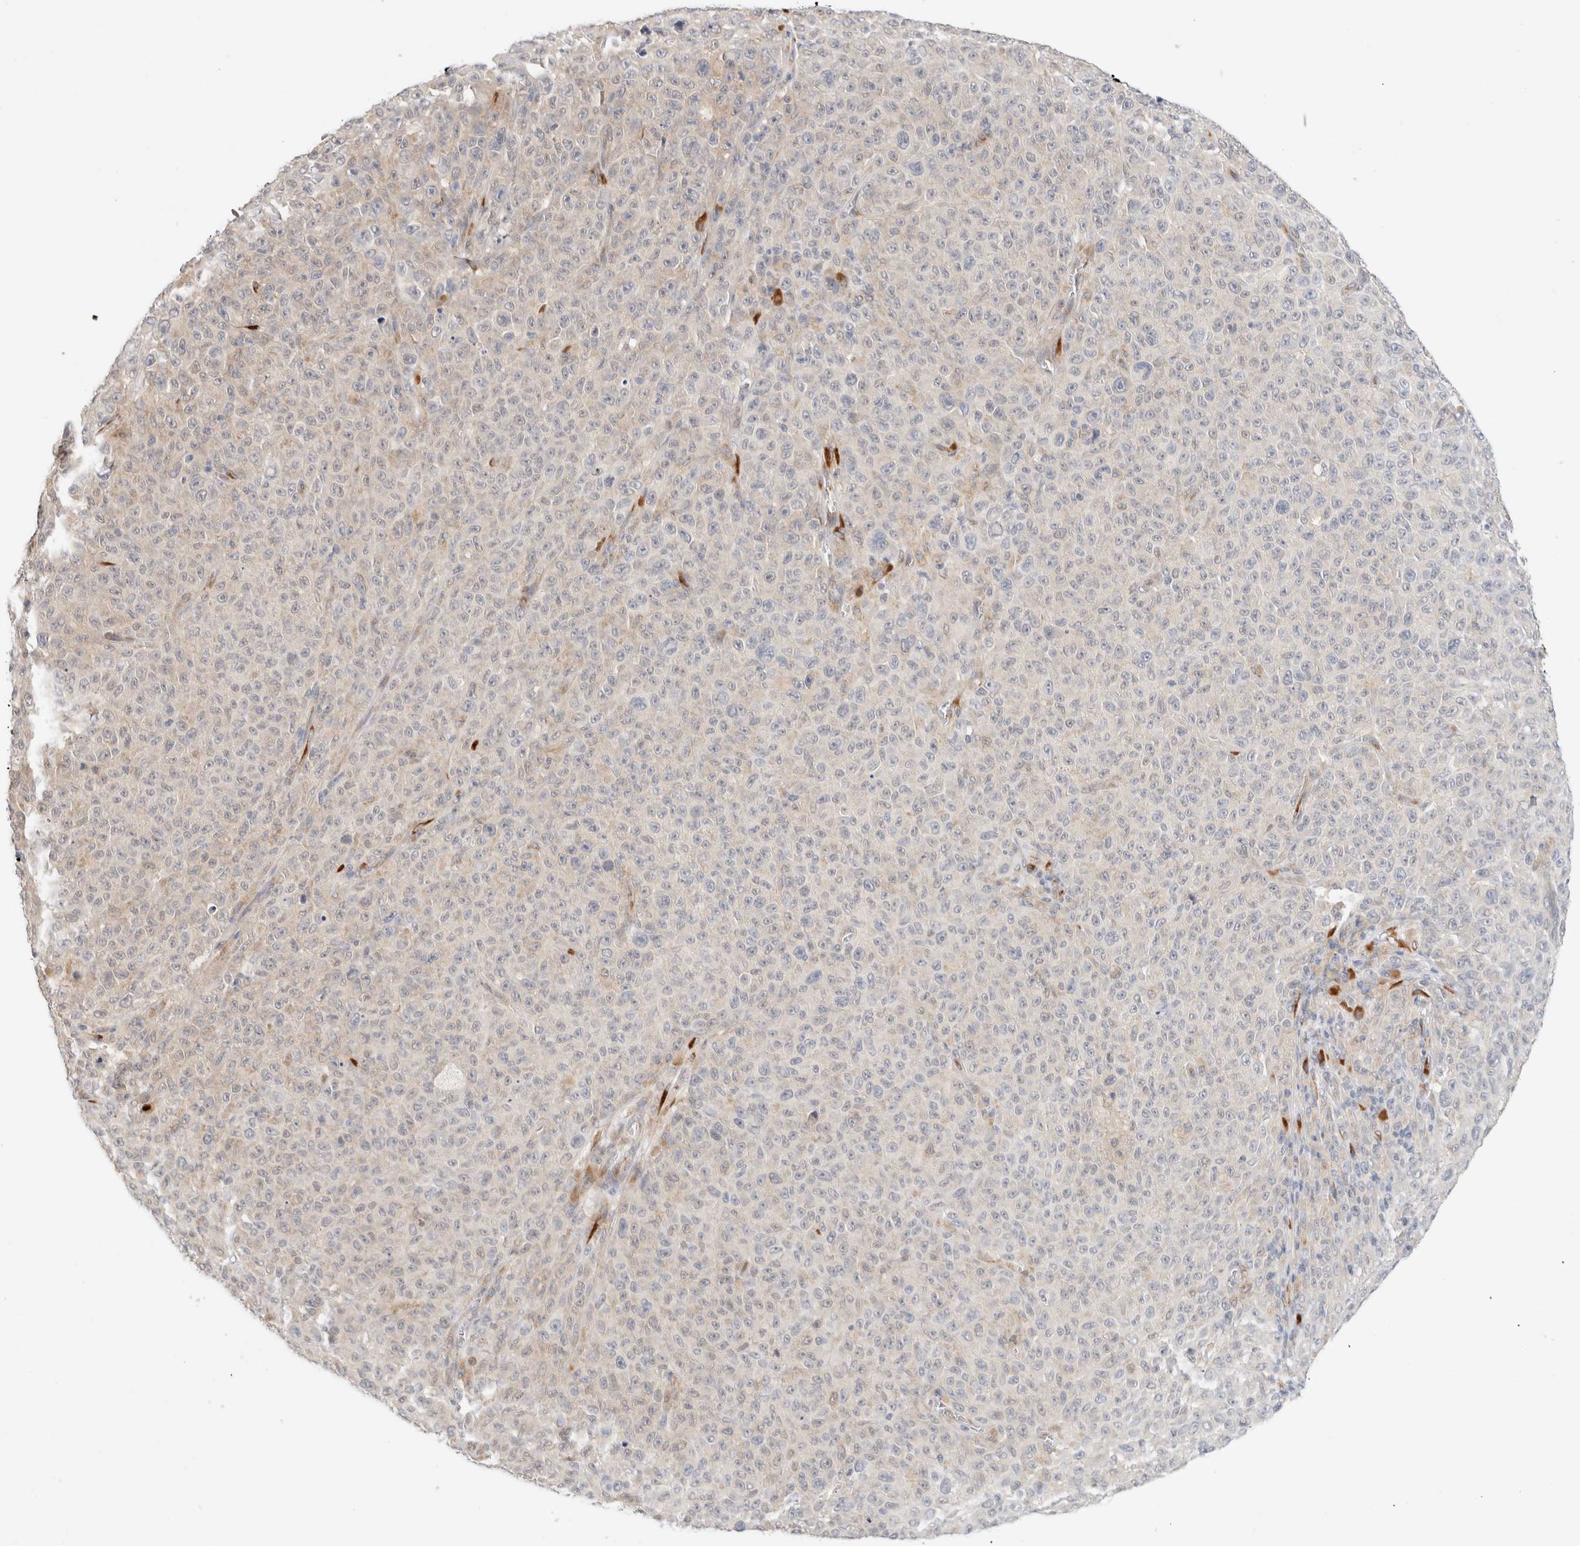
{"staining": {"intensity": "negative", "quantity": "none", "location": "none"}, "tissue": "melanoma", "cell_type": "Tumor cells", "image_type": "cancer", "snomed": [{"axis": "morphology", "description": "Malignant melanoma, NOS"}, {"axis": "topography", "description": "Skin"}], "caption": "Micrograph shows no protein staining in tumor cells of malignant melanoma tissue.", "gene": "HDLBP", "patient": {"sex": "female", "age": 82}}